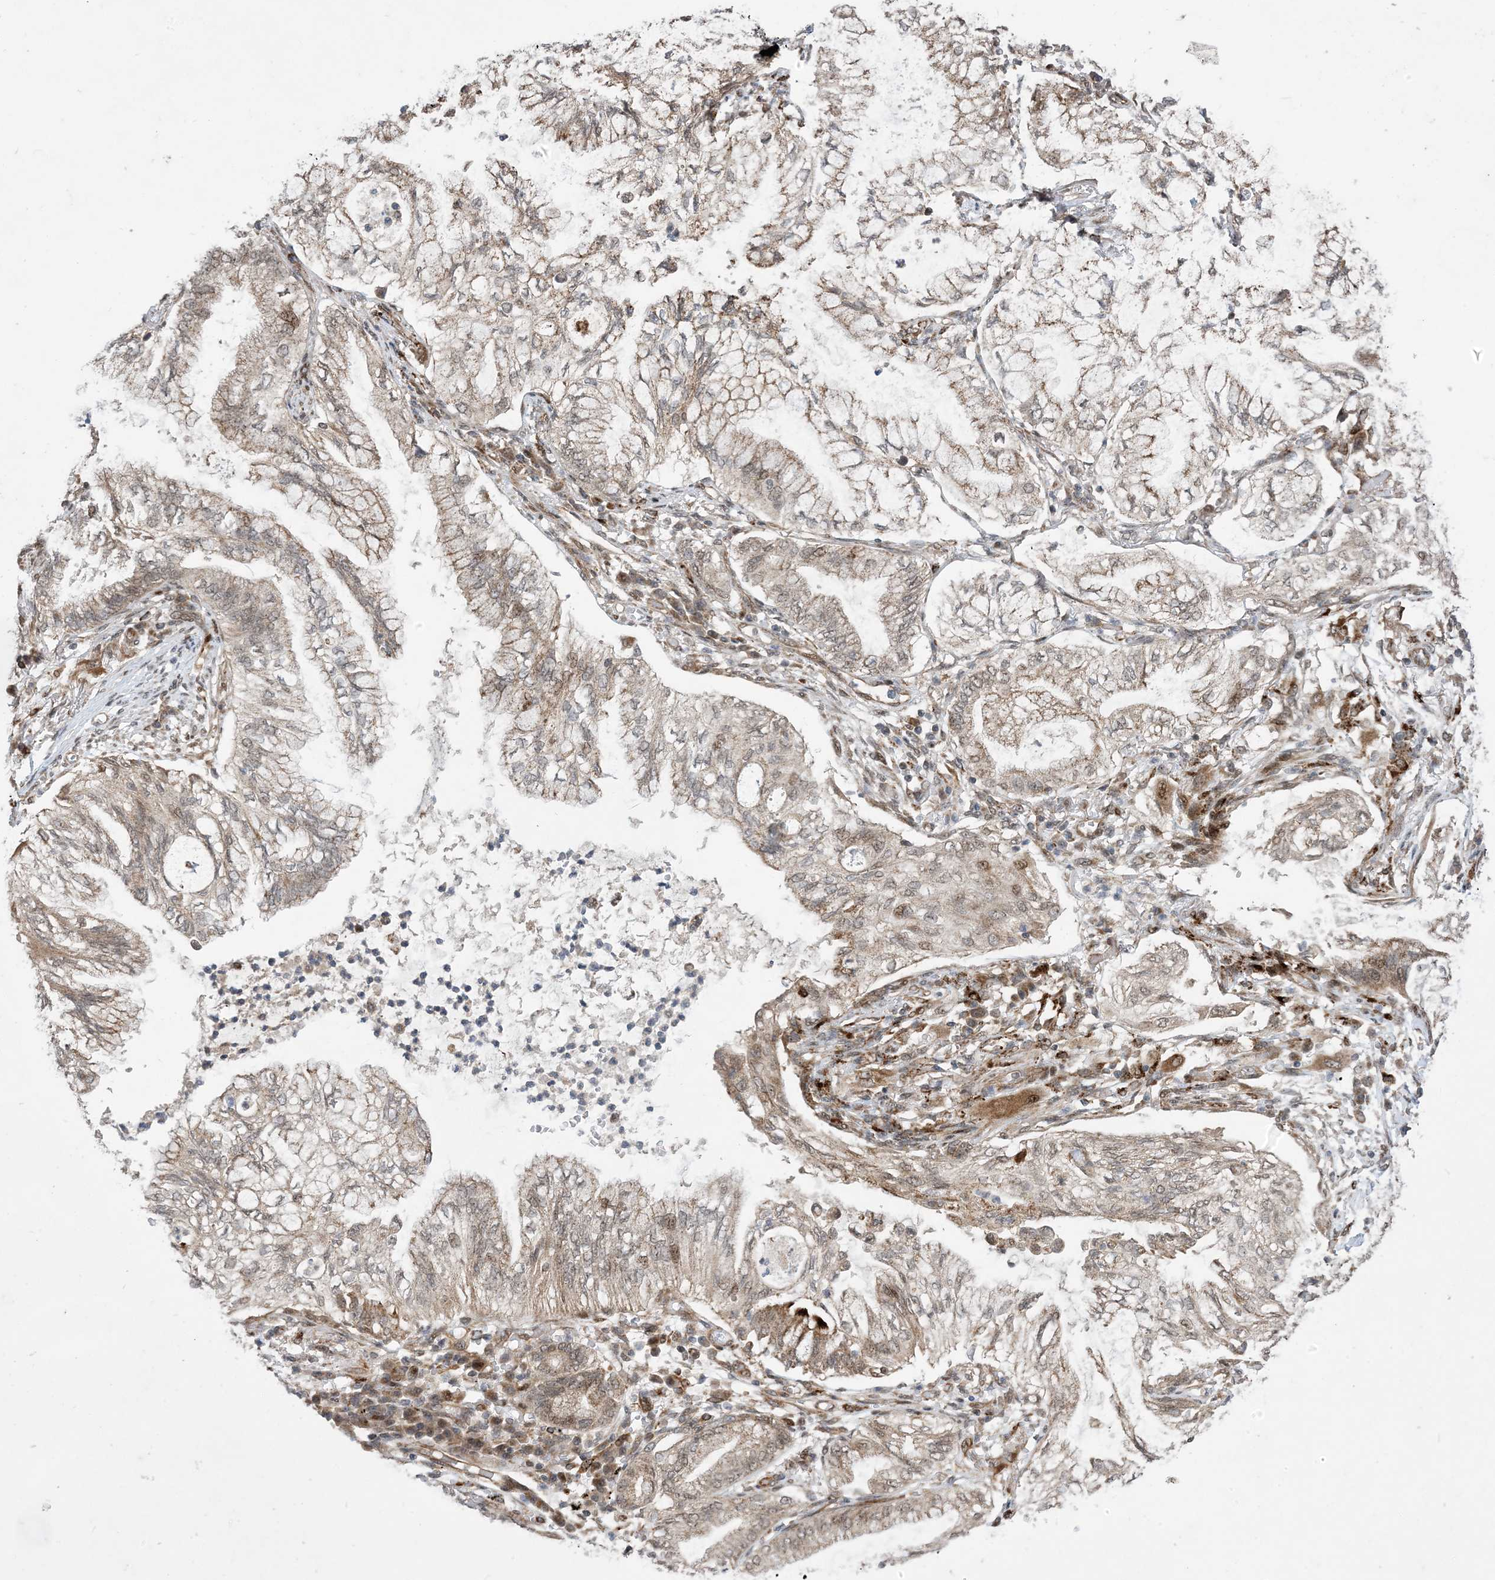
{"staining": {"intensity": "weak", "quantity": "25%-75%", "location": "cytoplasmic/membranous,nuclear"}, "tissue": "lung cancer", "cell_type": "Tumor cells", "image_type": "cancer", "snomed": [{"axis": "morphology", "description": "Adenocarcinoma, NOS"}, {"axis": "topography", "description": "Lung"}], "caption": "An IHC histopathology image of neoplastic tissue is shown. Protein staining in brown labels weak cytoplasmic/membranous and nuclear positivity in lung cancer (adenocarcinoma) within tumor cells.", "gene": "FAM9B", "patient": {"sex": "female", "age": 70}}